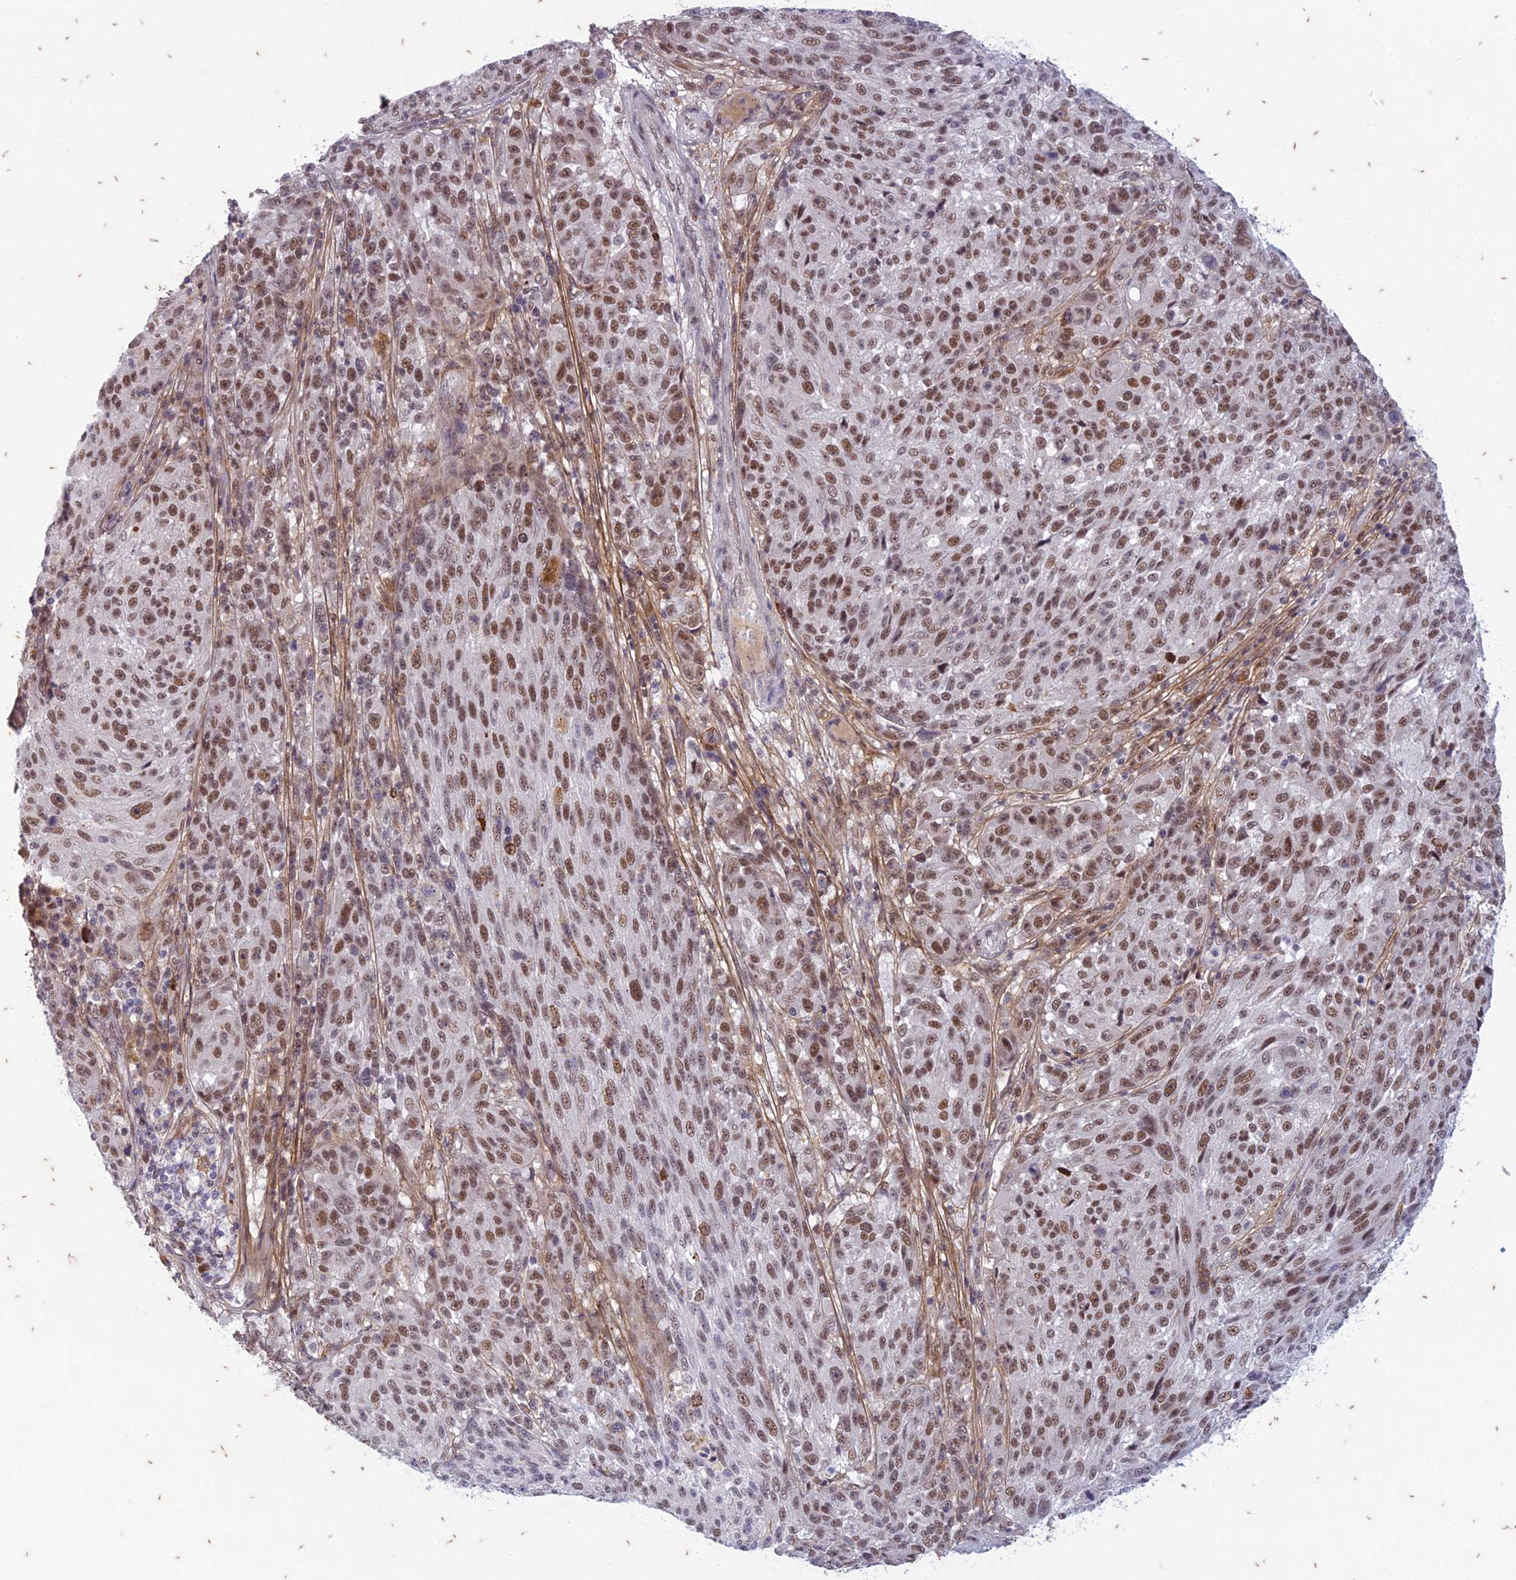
{"staining": {"intensity": "moderate", "quantity": ">75%", "location": "nuclear"}, "tissue": "melanoma", "cell_type": "Tumor cells", "image_type": "cancer", "snomed": [{"axis": "morphology", "description": "Malignant melanoma, NOS"}, {"axis": "topography", "description": "Skin"}], "caption": "Immunohistochemical staining of human melanoma shows medium levels of moderate nuclear positivity in approximately >75% of tumor cells.", "gene": "PABPN1L", "patient": {"sex": "male", "age": 53}}